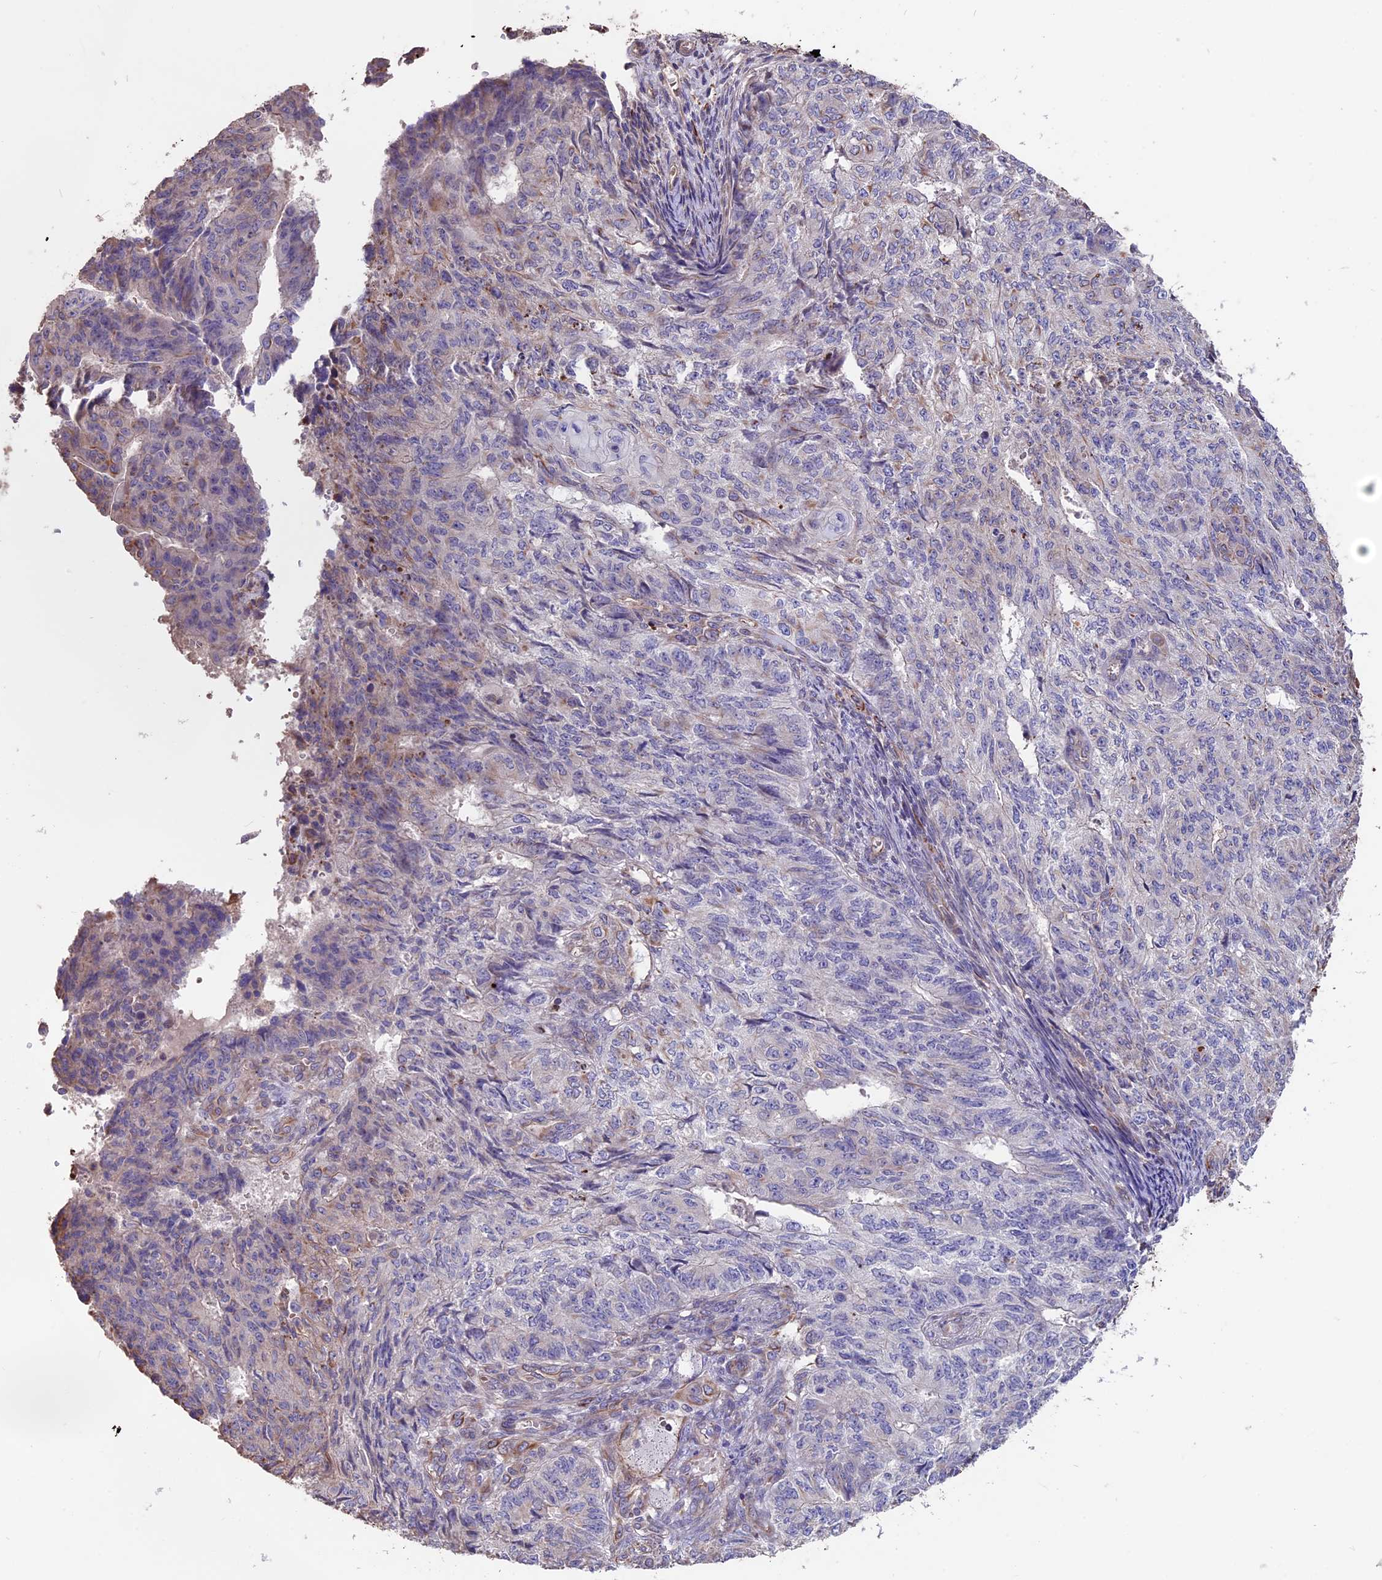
{"staining": {"intensity": "negative", "quantity": "none", "location": "none"}, "tissue": "endometrial cancer", "cell_type": "Tumor cells", "image_type": "cancer", "snomed": [{"axis": "morphology", "description": "Adenocarcinoma, NOS"}, {"axis": "topography", "description": "Endometrium"}], "caption": "IHC image of neoplastic tissue: adenocarcinoma (endometrial) stained with DAB (3,3'-diaminobenzidine) shows no significant protein positivity in tumor cells.", "gene": "SEH1L", "patient": {"sex": "female", "age": 32}}